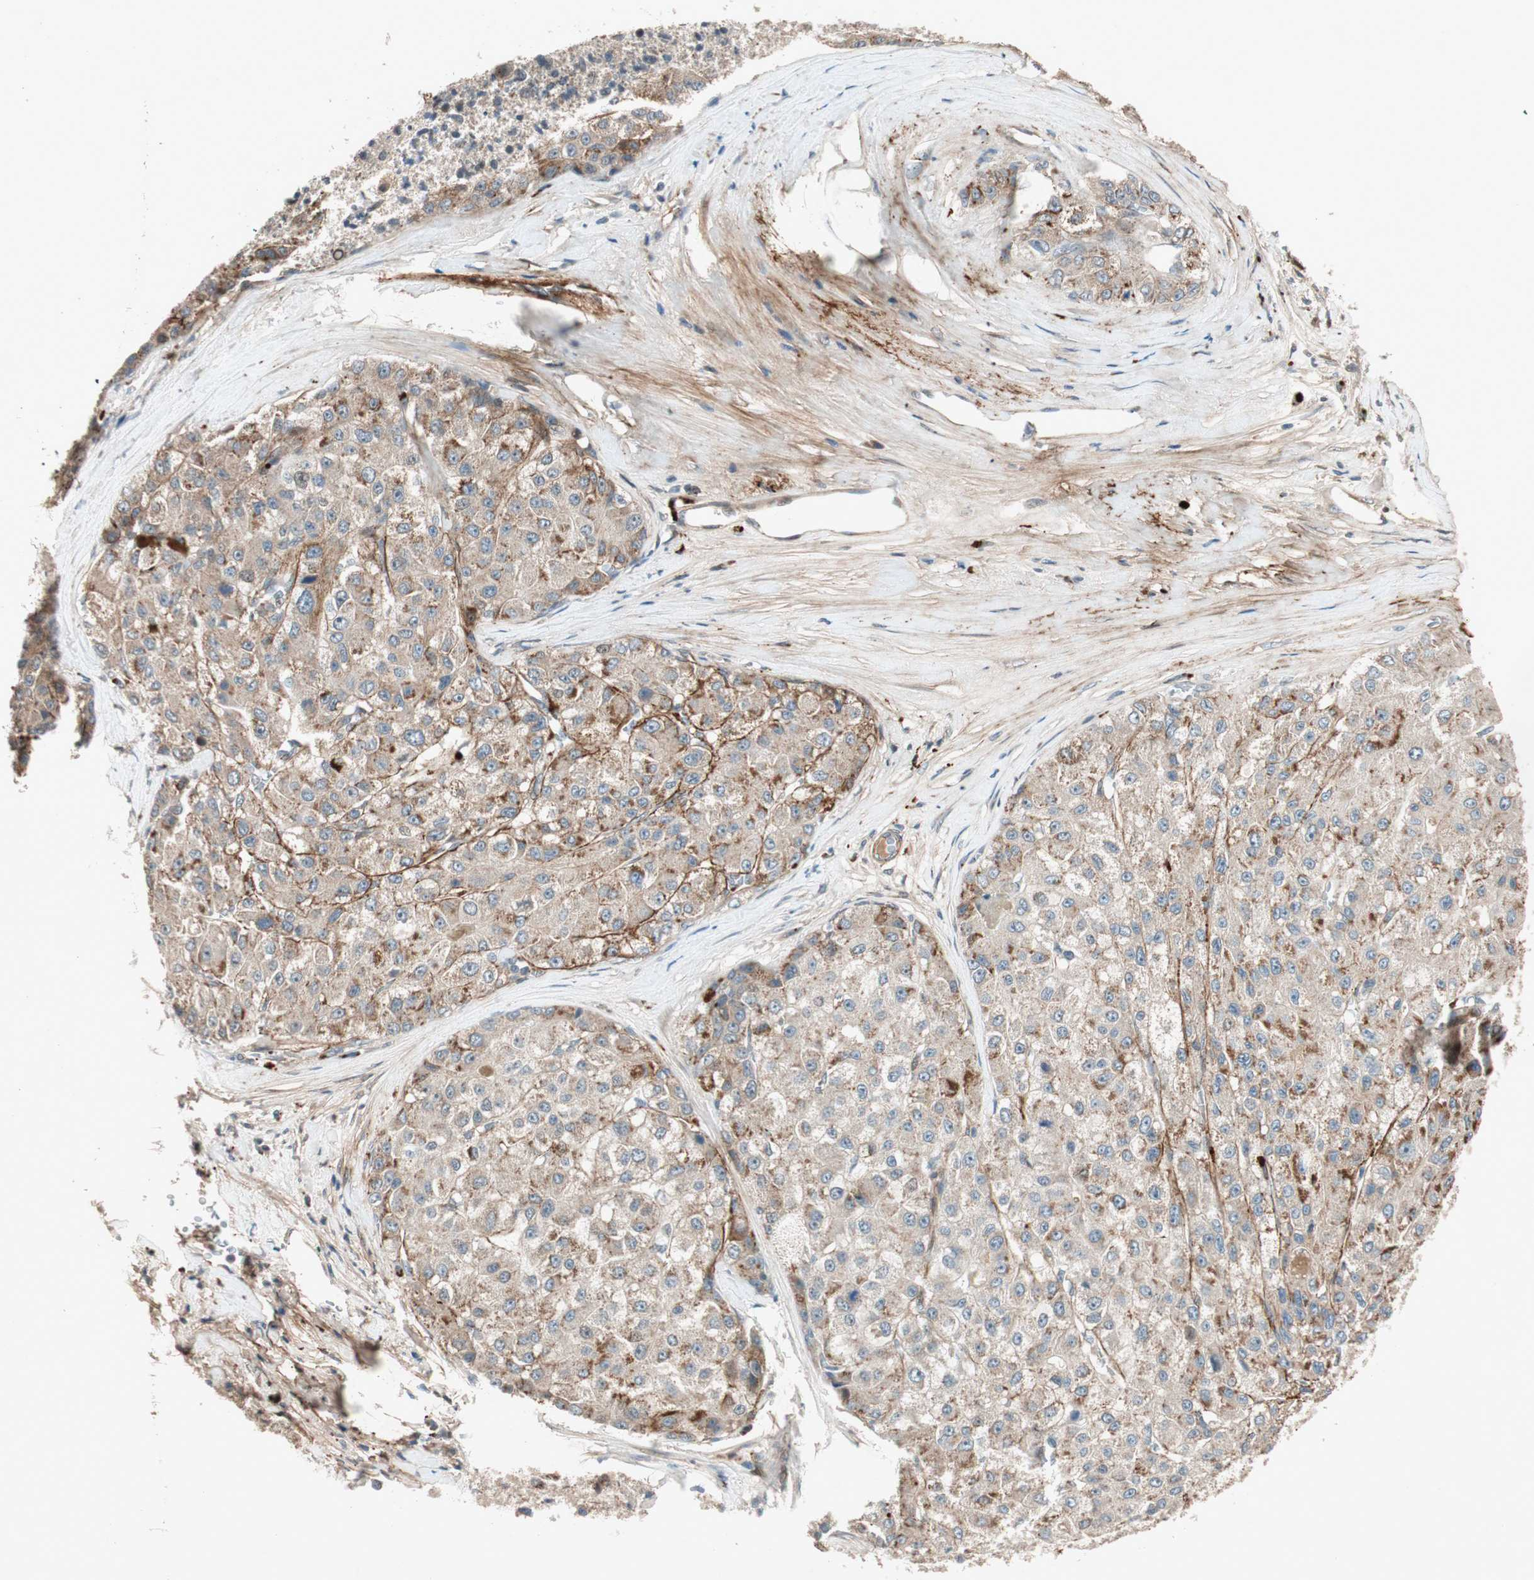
{"staining": {"intensity": "strong", "quantity": "25%-75%", "location": "cytoplasmic/membranous"}, "tissue": "liver cancer", "cell_type": "Tumor cells", "image_type": "cancer", "snomed": [{"axis": "morphology", "description": "Carcinoma, Hepatocellular, NOS"}, {"axis": "topography", "description": "Liver"}], "caption": "Liver hepatocellular carcinoma tissue reveals strong cytoplasmic/membranous positivity in about 25%-75% of tumor cells", "gene": "EPHA6", "patient": {"sex": "male", "age": 80}}